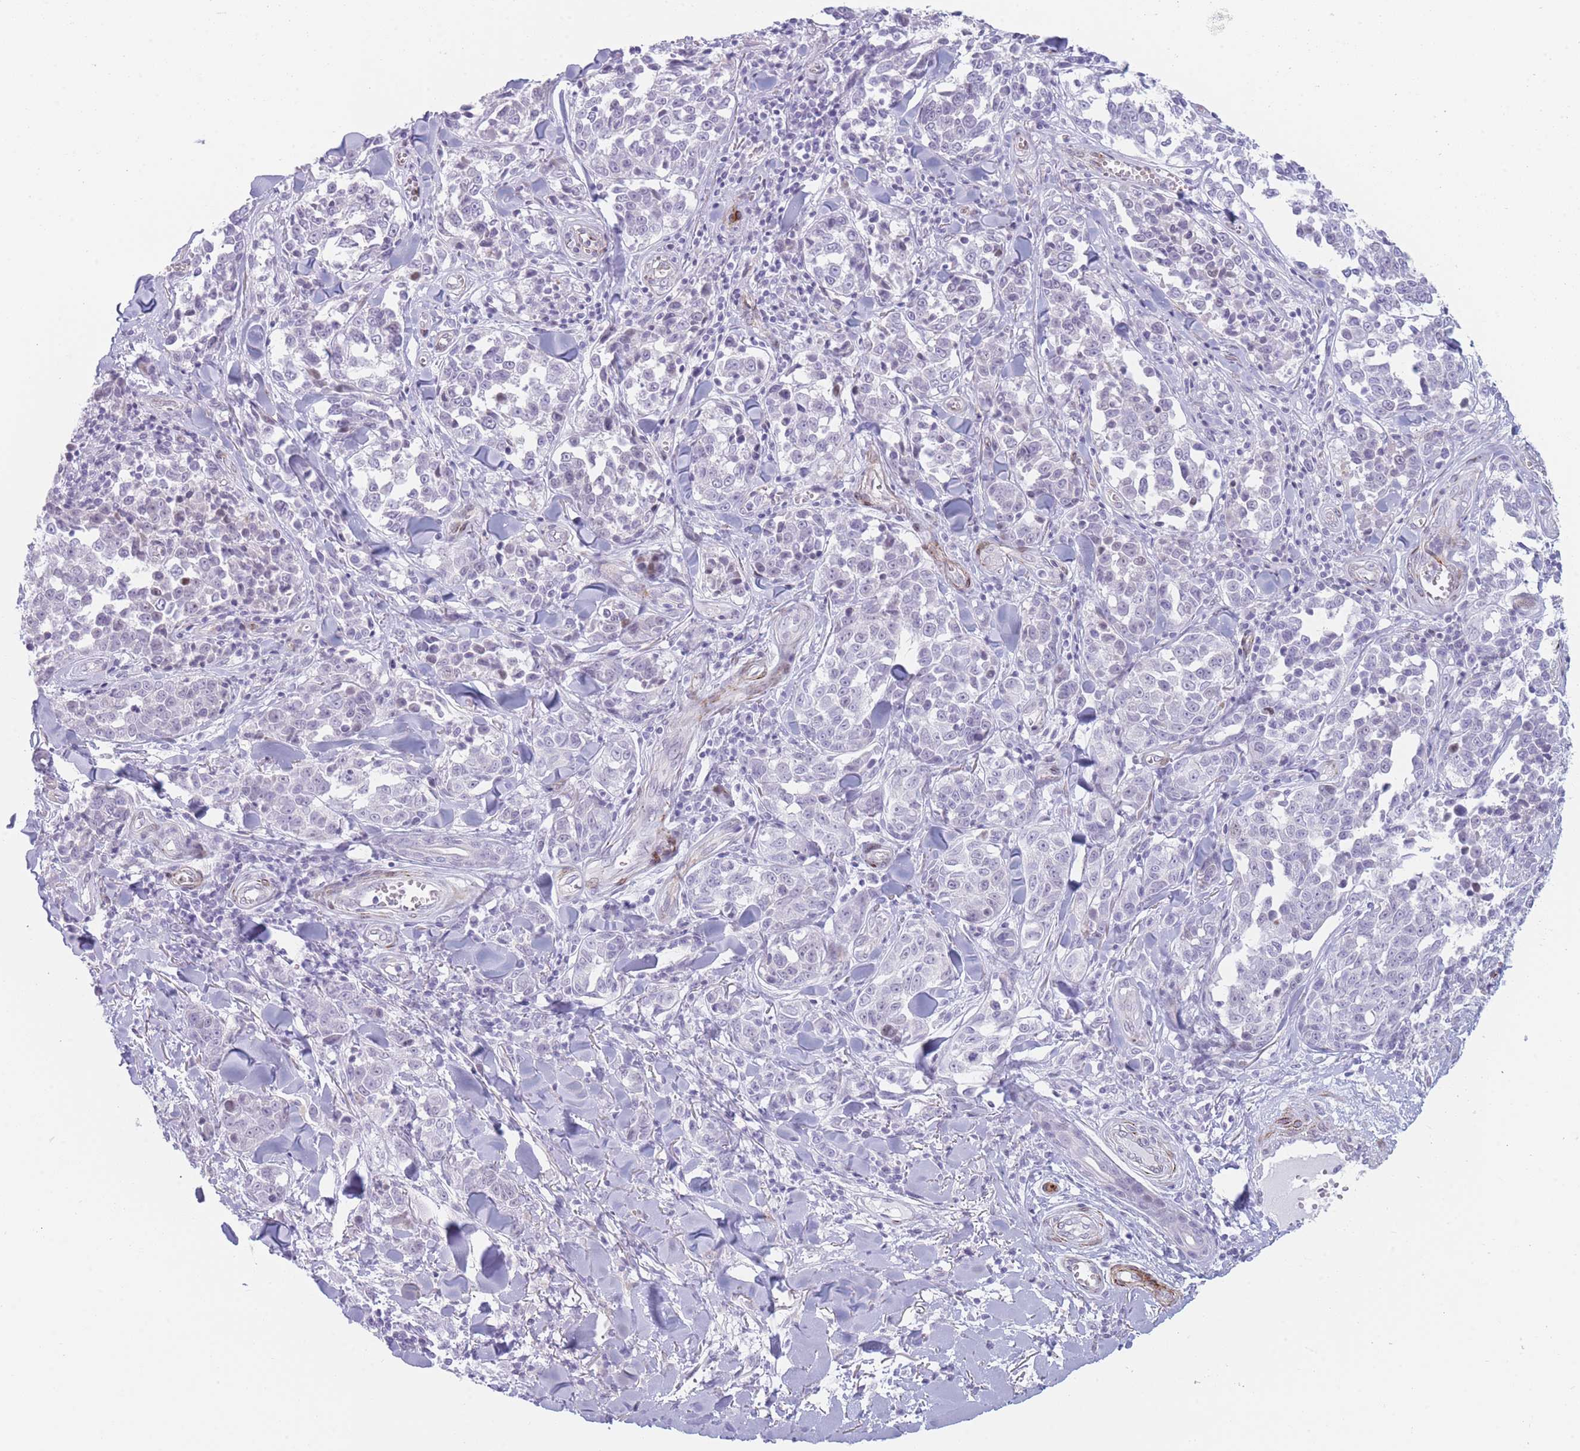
{"staining": {"intensity": "negative", "quantity": "none", "location": "none"}, "tissue": "melanoma", "cell_type": "Tumor cells", "image_type": "cancer", "snomed": [{"axis": "morphology", "description": "Malignant melanoma, NOS"}, {"axis": "topography", "description": "Skin"}], "caption": "Immunohistochemistry (IHC) of human malignant melanoma shows no positivity in tumor cells.", "gene": "IFNA6", "patient": {"sex": "female", "age": 64}}